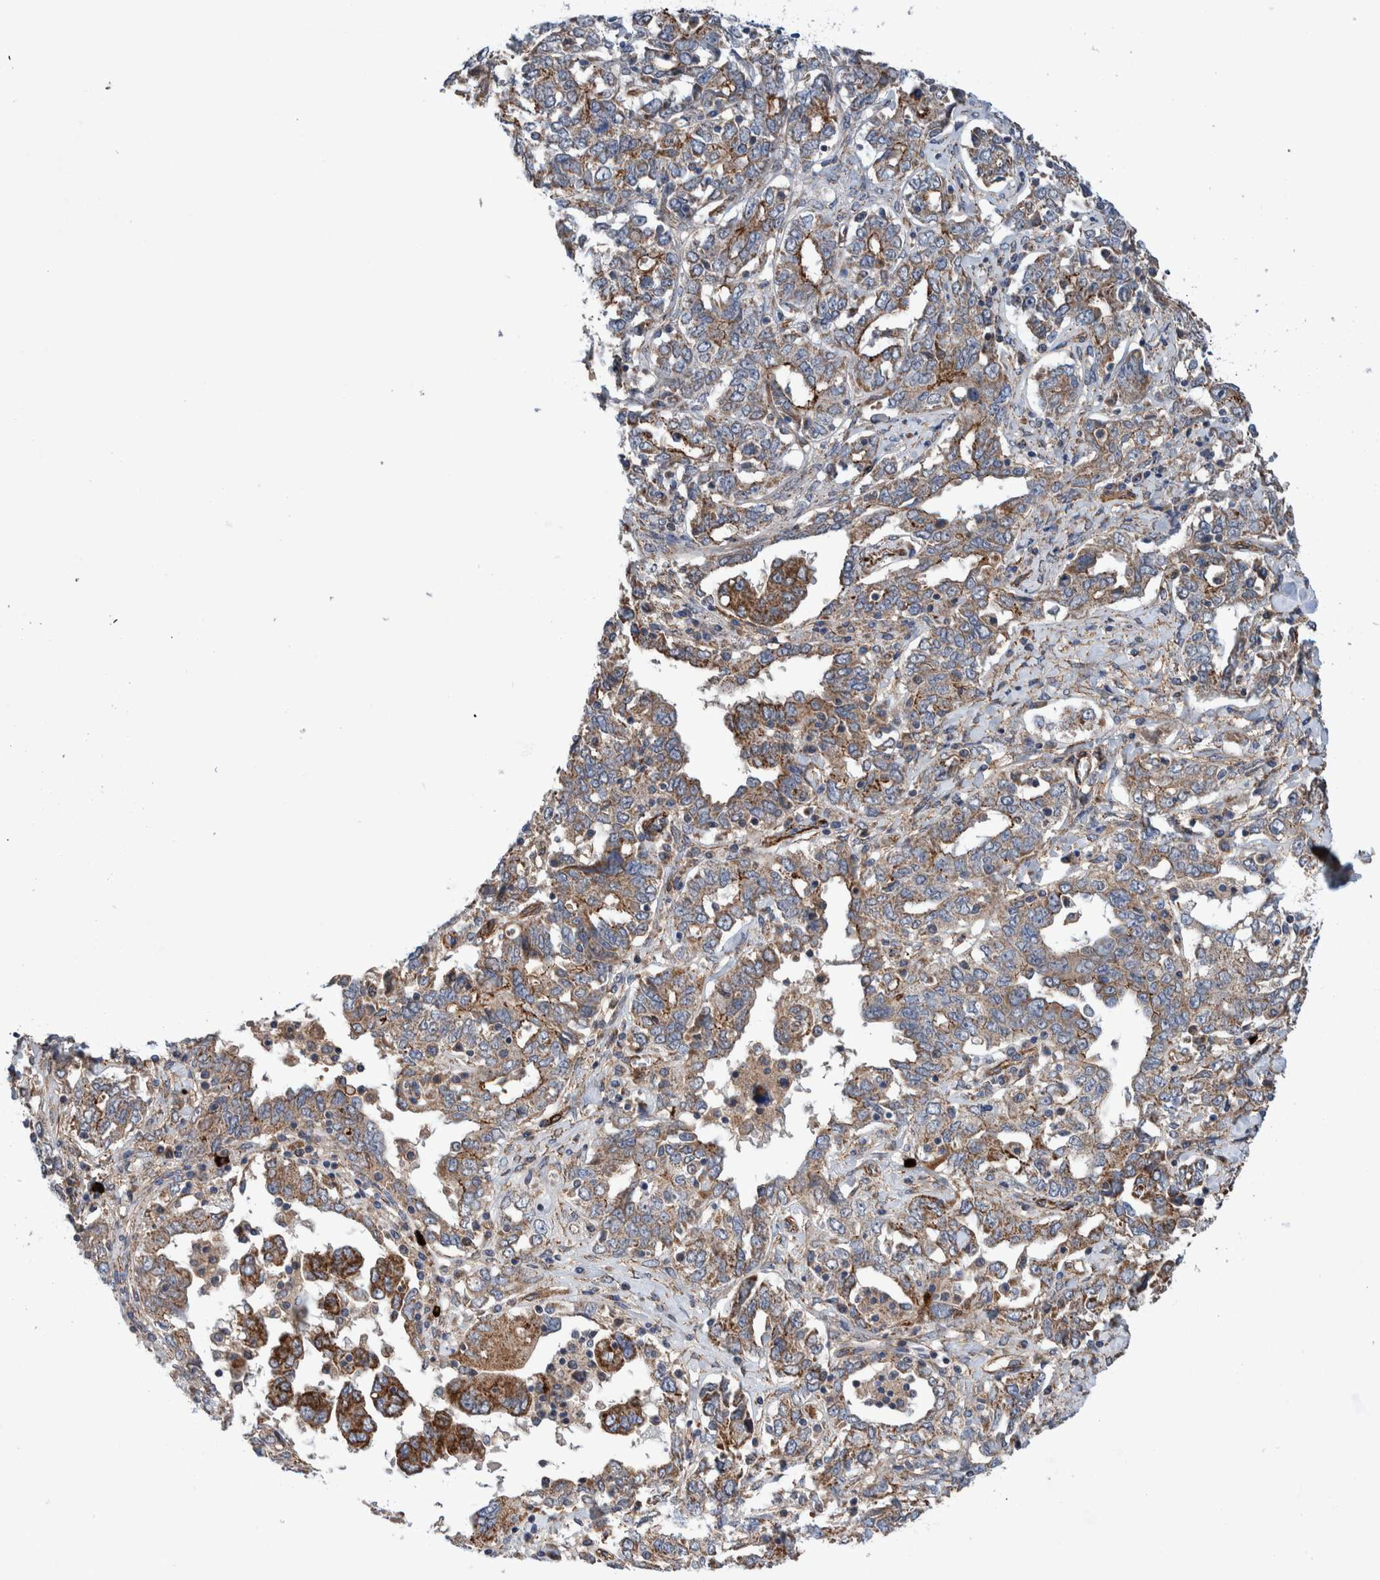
{"staining": {"intensity": "moderate", "quantity": "25%-75%", "location": "cytoplasmic/membranous"}, "tissue": "ovarian cancer", "cell_type": "Tumor cells", "image_type": "cancer", "snomed": [{"axis": "morphology", "description": "Cystadenocarcinoma, mucinous, NOS"}, {"axis": "topography", "description": "Ovary"}], "caption": "Human ovarian cancer stained for a protein (brown) shows moderate cytoplasmic/membranous positive positivity in approximately 25%-75% of tumor cells.", "gene": "SLC25A10", "patient": {"sex": "female", "age": 73}}